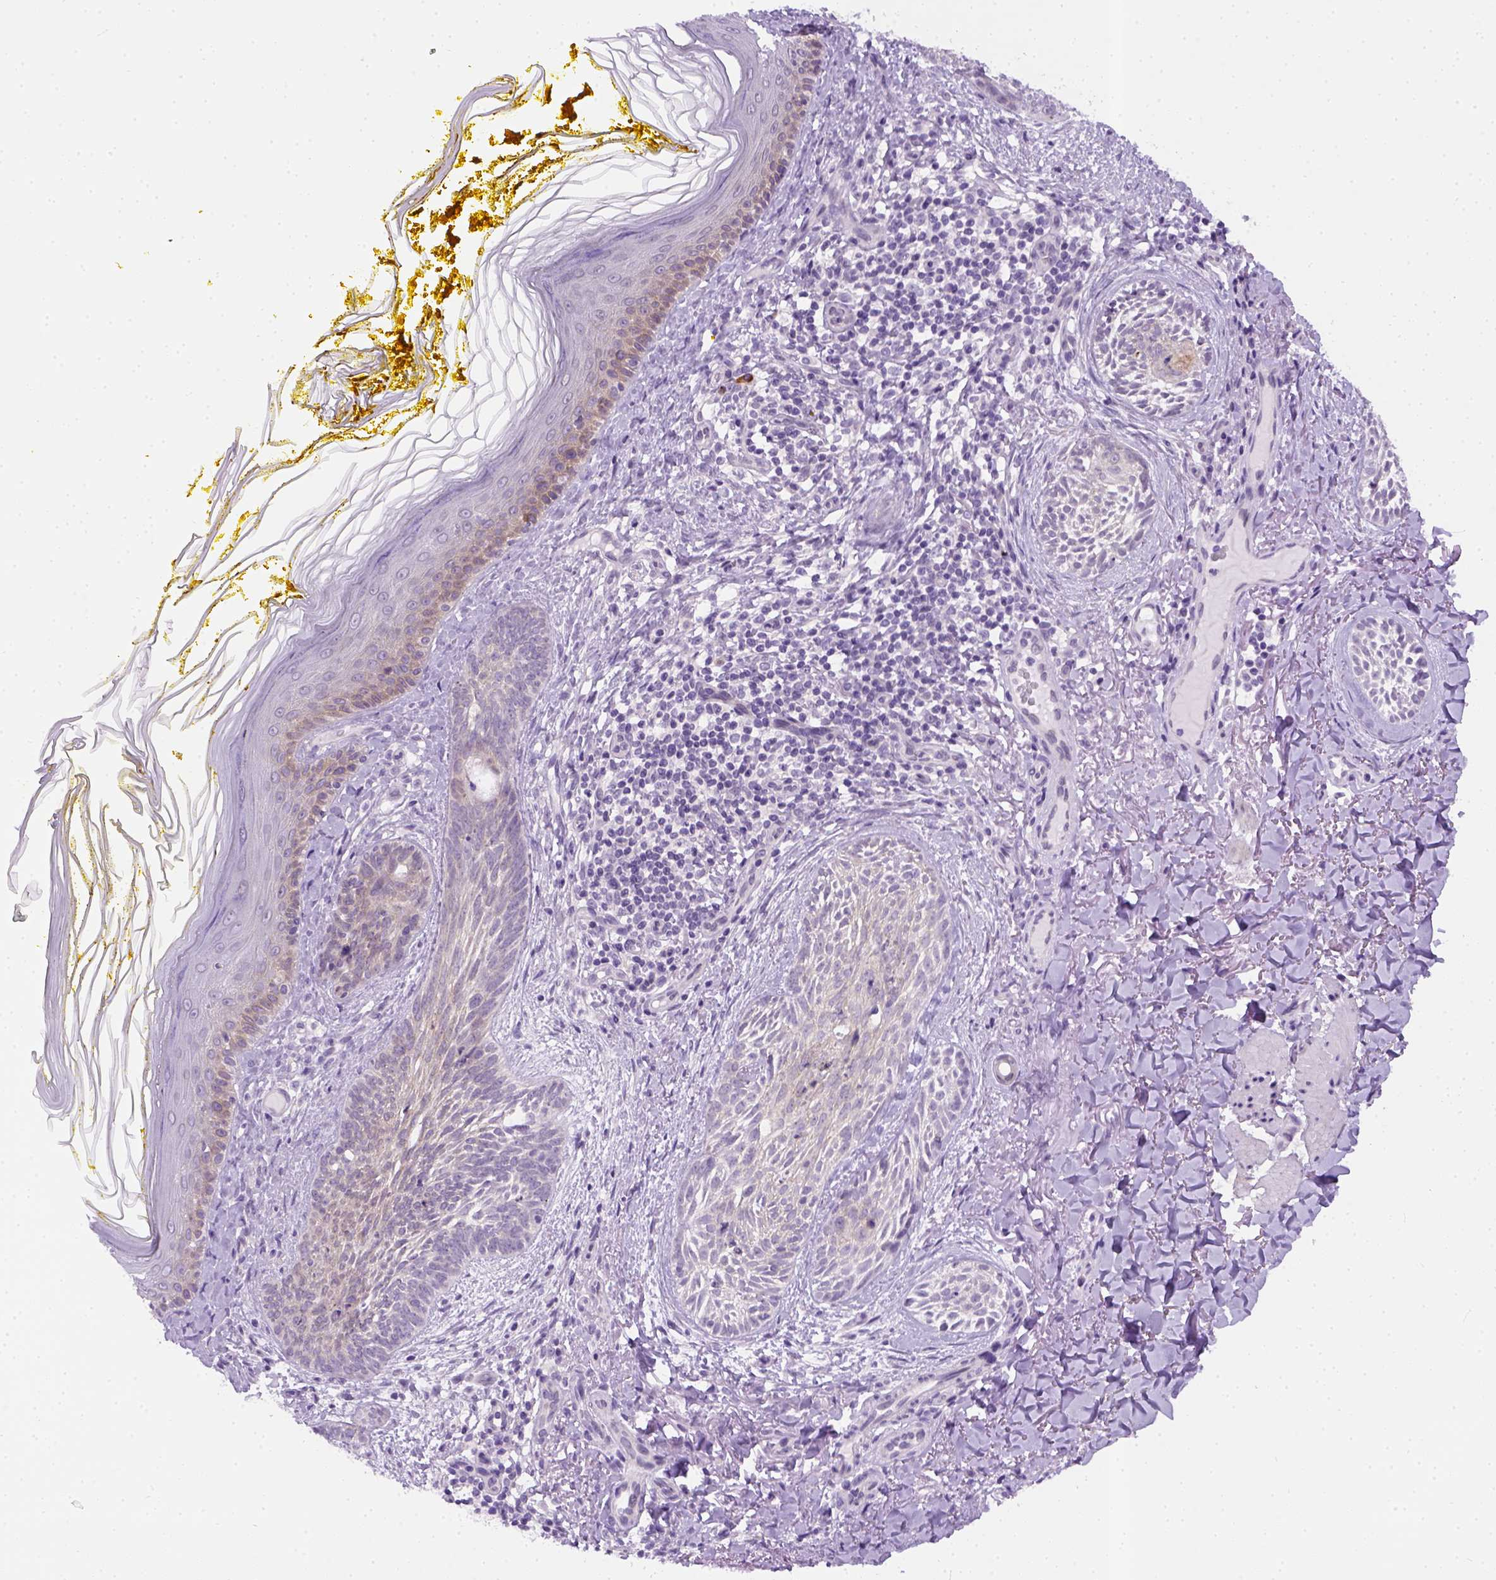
{"staining": {"intensity": "negative", "quantity": "none", "location": "none"}, "tissue": "skin cancer", "cell_type": "Tumor cells", "image_type": "cancer", "snomed": [{"axis": "morphology", "description": "Basal cell carcinoma"}, {"axis": "topography", "description": "Skin"}], "caption": "Immunohistochemistry of human skin basal cell carcinoma displays no positivity in tumor cells. (Immunohistochemistry, brightfield microscopy, high magnification).", "gene": "FAM184B", "patient": {"sex": "female", "age": 68}}